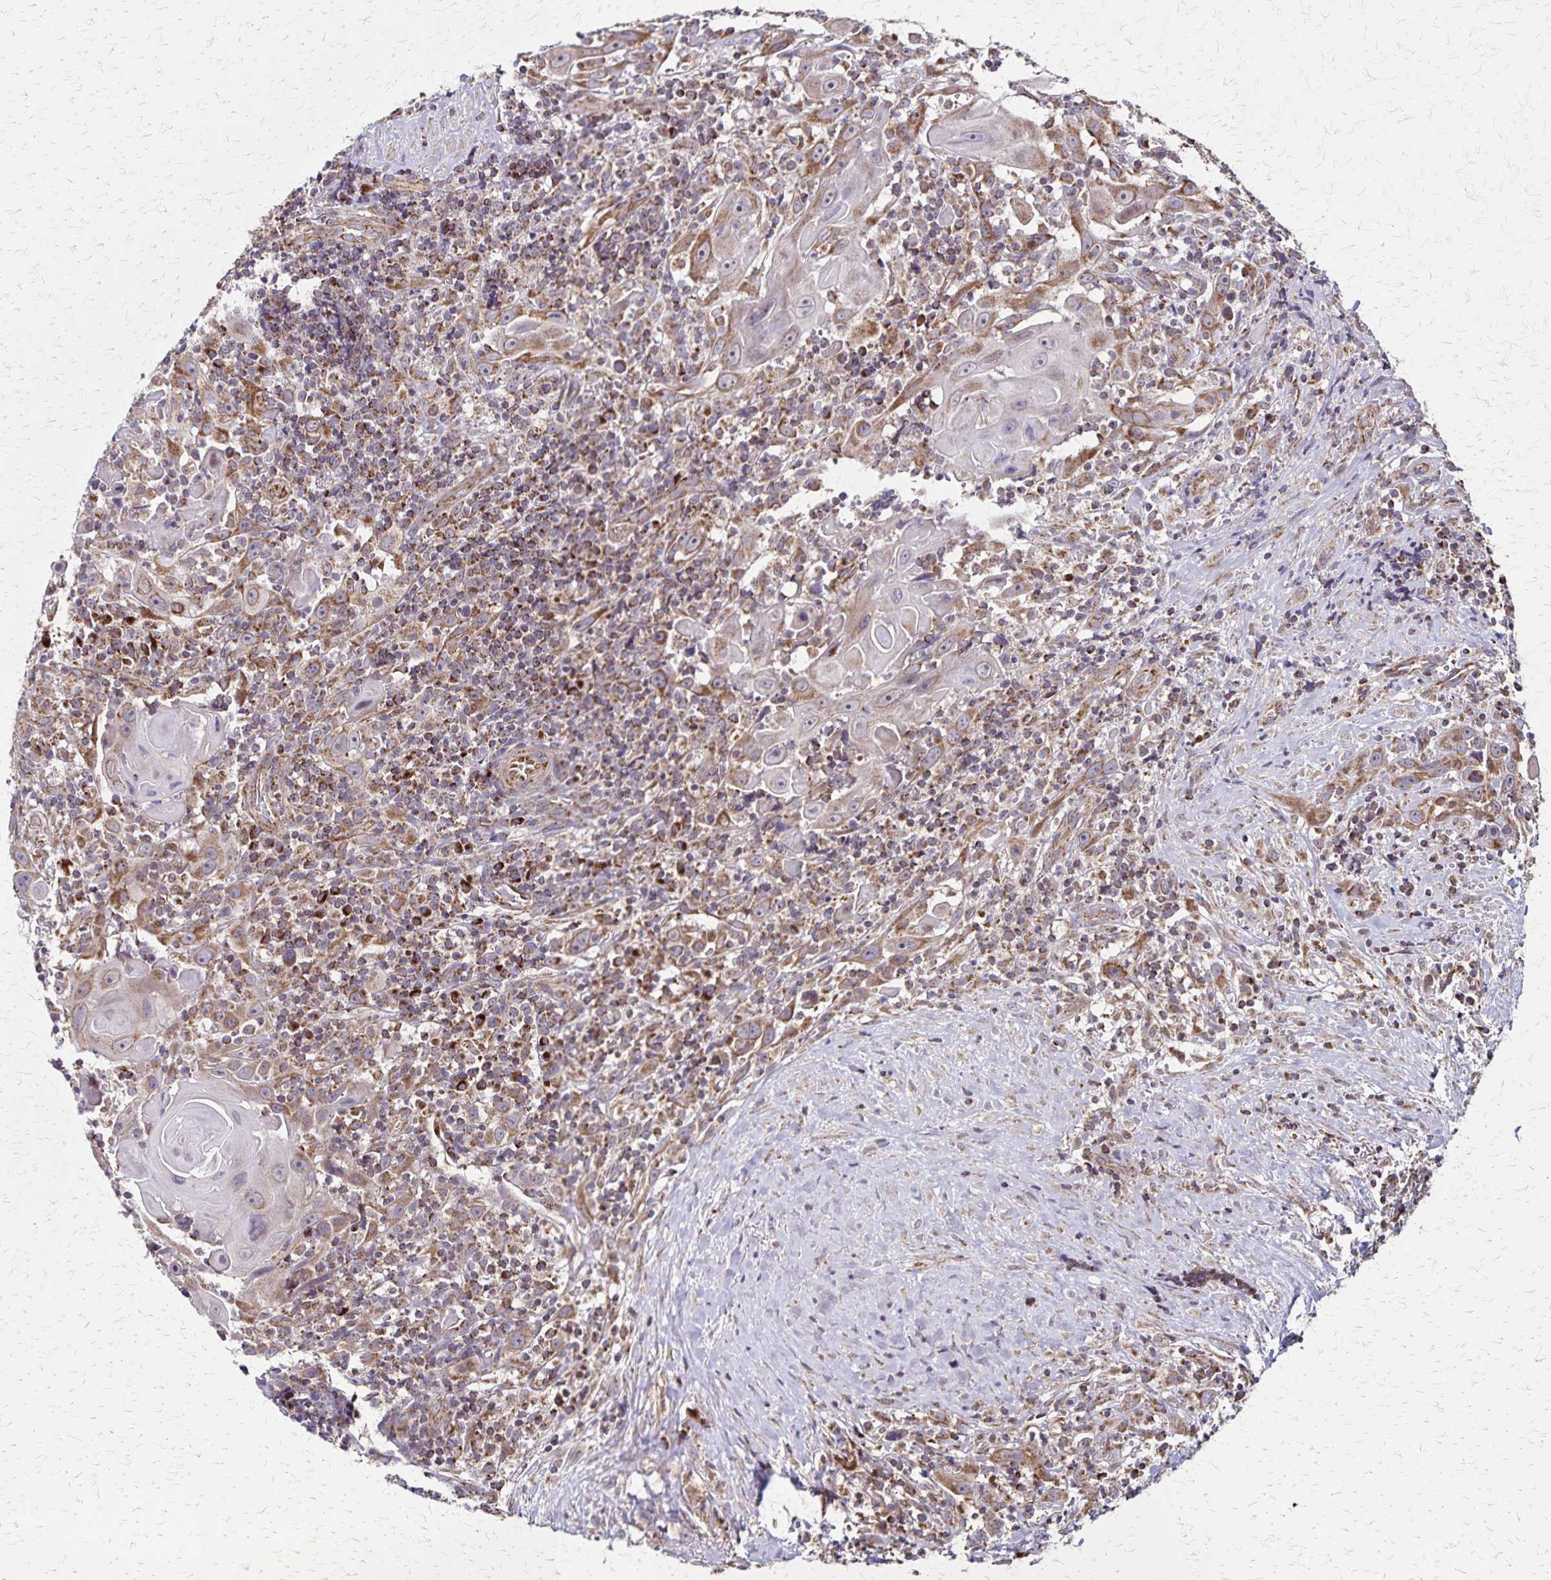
{"staining": {"intensity": "moderate", "quantity": "25%-75%", "location": "cytoplasmic/membranous"}, "tissue": "head and neck cancer", "cell_type": "Tumor cells", "image_type": "cancer", "snomed": [{"axis": "morphology", "description": "Squamous cell carcinoma, NOS"}, {"axis": "topography", "description": "Head-Neck"}], "caption": "High-power microscopy captured an IHC histopathology image of head and neck cancer (squamous cell carcinoma), revealing moderate cytoplasmic/membranous staining in about 25%-75% of tumor cells. (Brightfield microscopy of DAB IHC at high magnification).", "gene": "NFS1", "patient": {"sex": "female", "age": 95}}